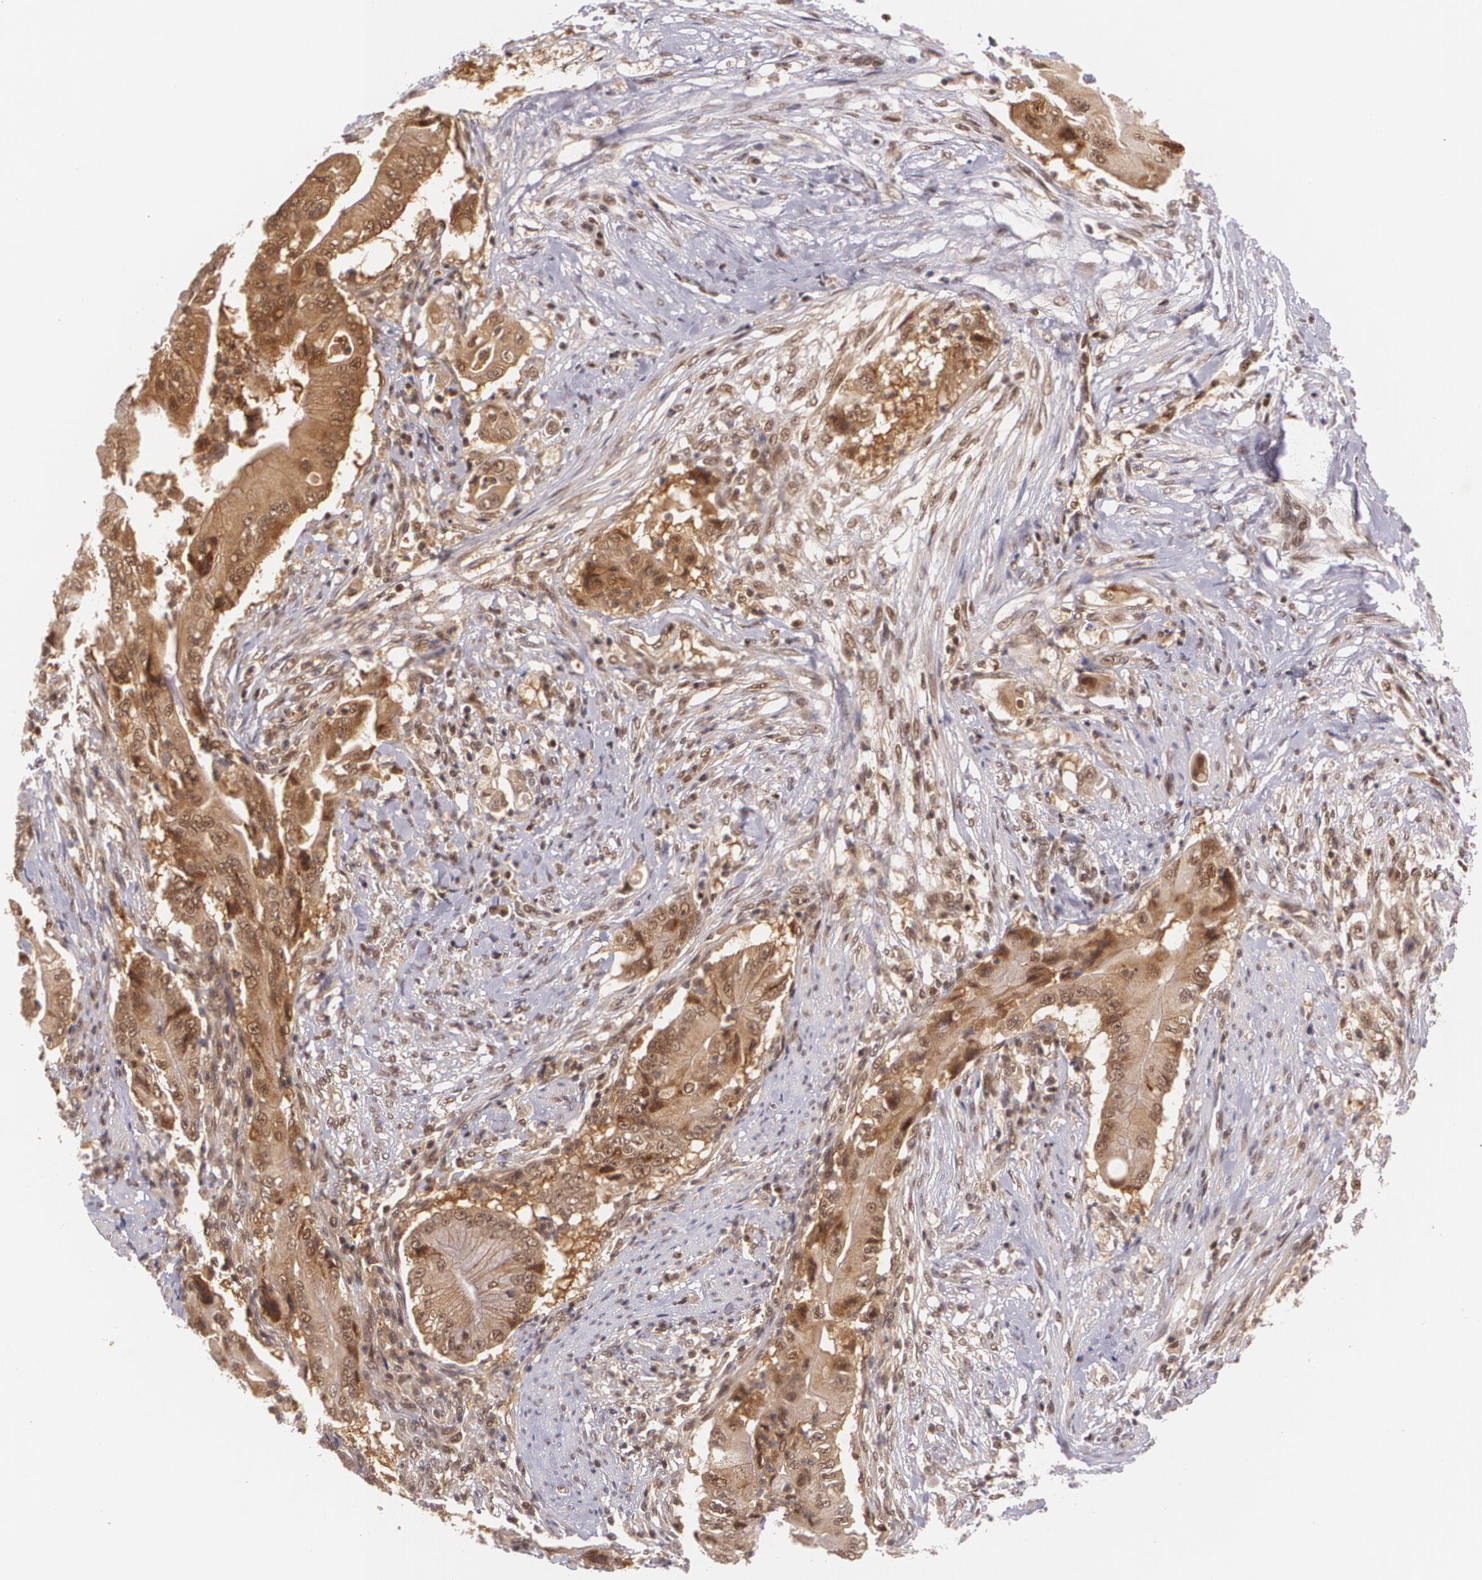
{"staining": {"intensity": "moderate", "quantity": "25%-75%", "location": "cytoplasmic/membranous,nuclear"}, "tissue": "pancreatic cancer", "cell_type": "Tumor cells", "image_type": "cancer", "snomed": [{"axis": "morphology", "description": "Adenocarcinoma, NOS"}, {"axis": "topography", "description": "Pancreas"}], "caption": "Moderate cytoplasmic/membranous and nuclear staining for a protein is appreciated in approximately 25%-75% of tumor cells of pancreatic cancer (adenocarcinoma) using immunohistochemistry (IHC).", "gene": "CUL2", "patient": {"sex": "male", "age": 62}}